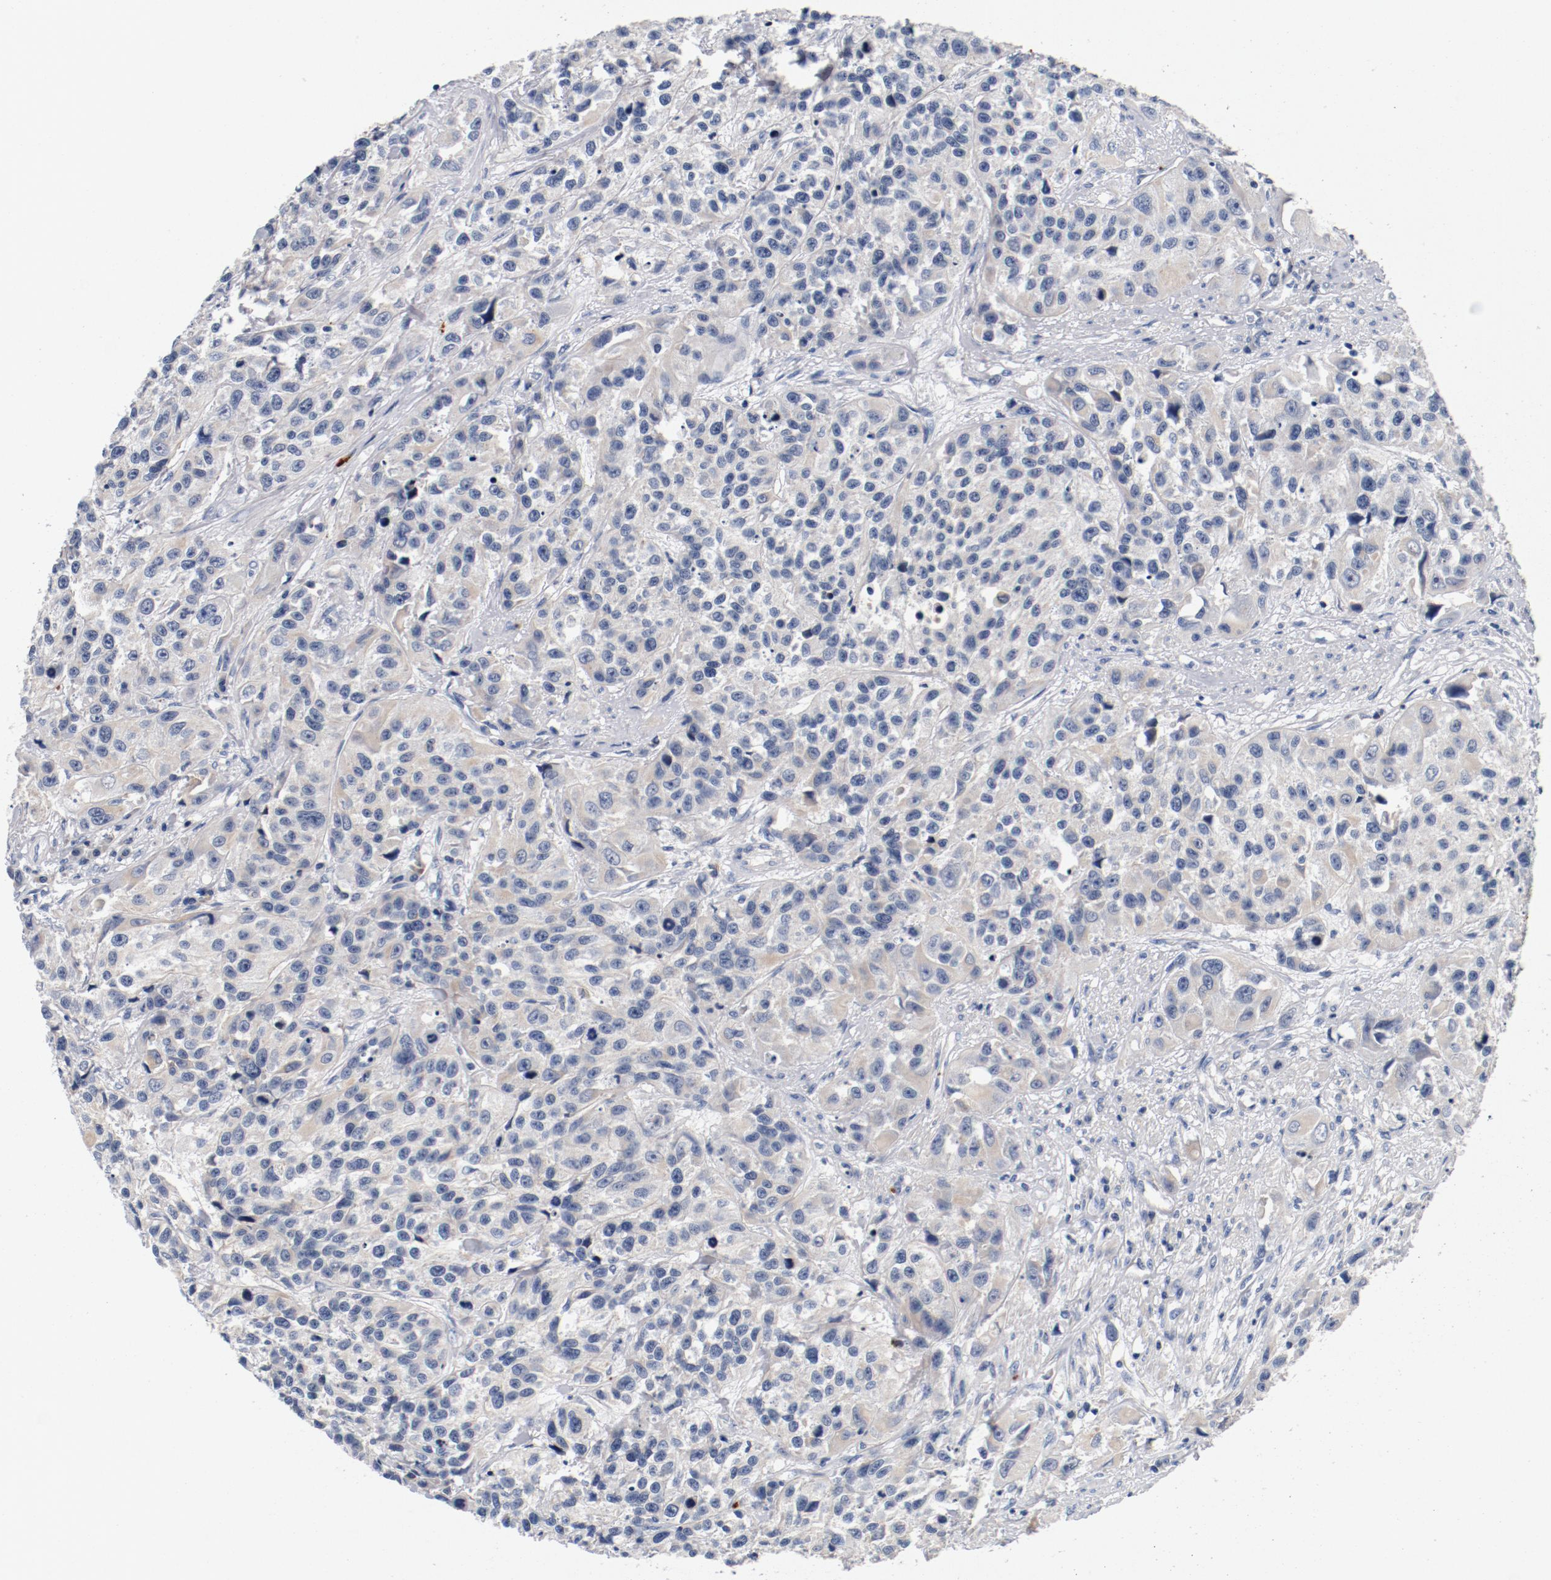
{"staining": {"intensity": "weak", "quantity": ">75%", "location": "cytoplasmic/membranous"}, "tissue": "urothelial cancer", "cell_type": "Tumor cells", "image_type": "cancer", "snomed": [{"axis": "morphology", "description": "Urothelial carcinoma, High grade"}, {"axis": "topography", "description": "Urinary bladder"}], "caption": "Tumor cells exhibit weak cytoplasmic/membranous staining in approximately >75% of cells in high-grade urothelial carcinoma.", "gene": "PIM1", "patient": {"sex": "female", "age": 81}}